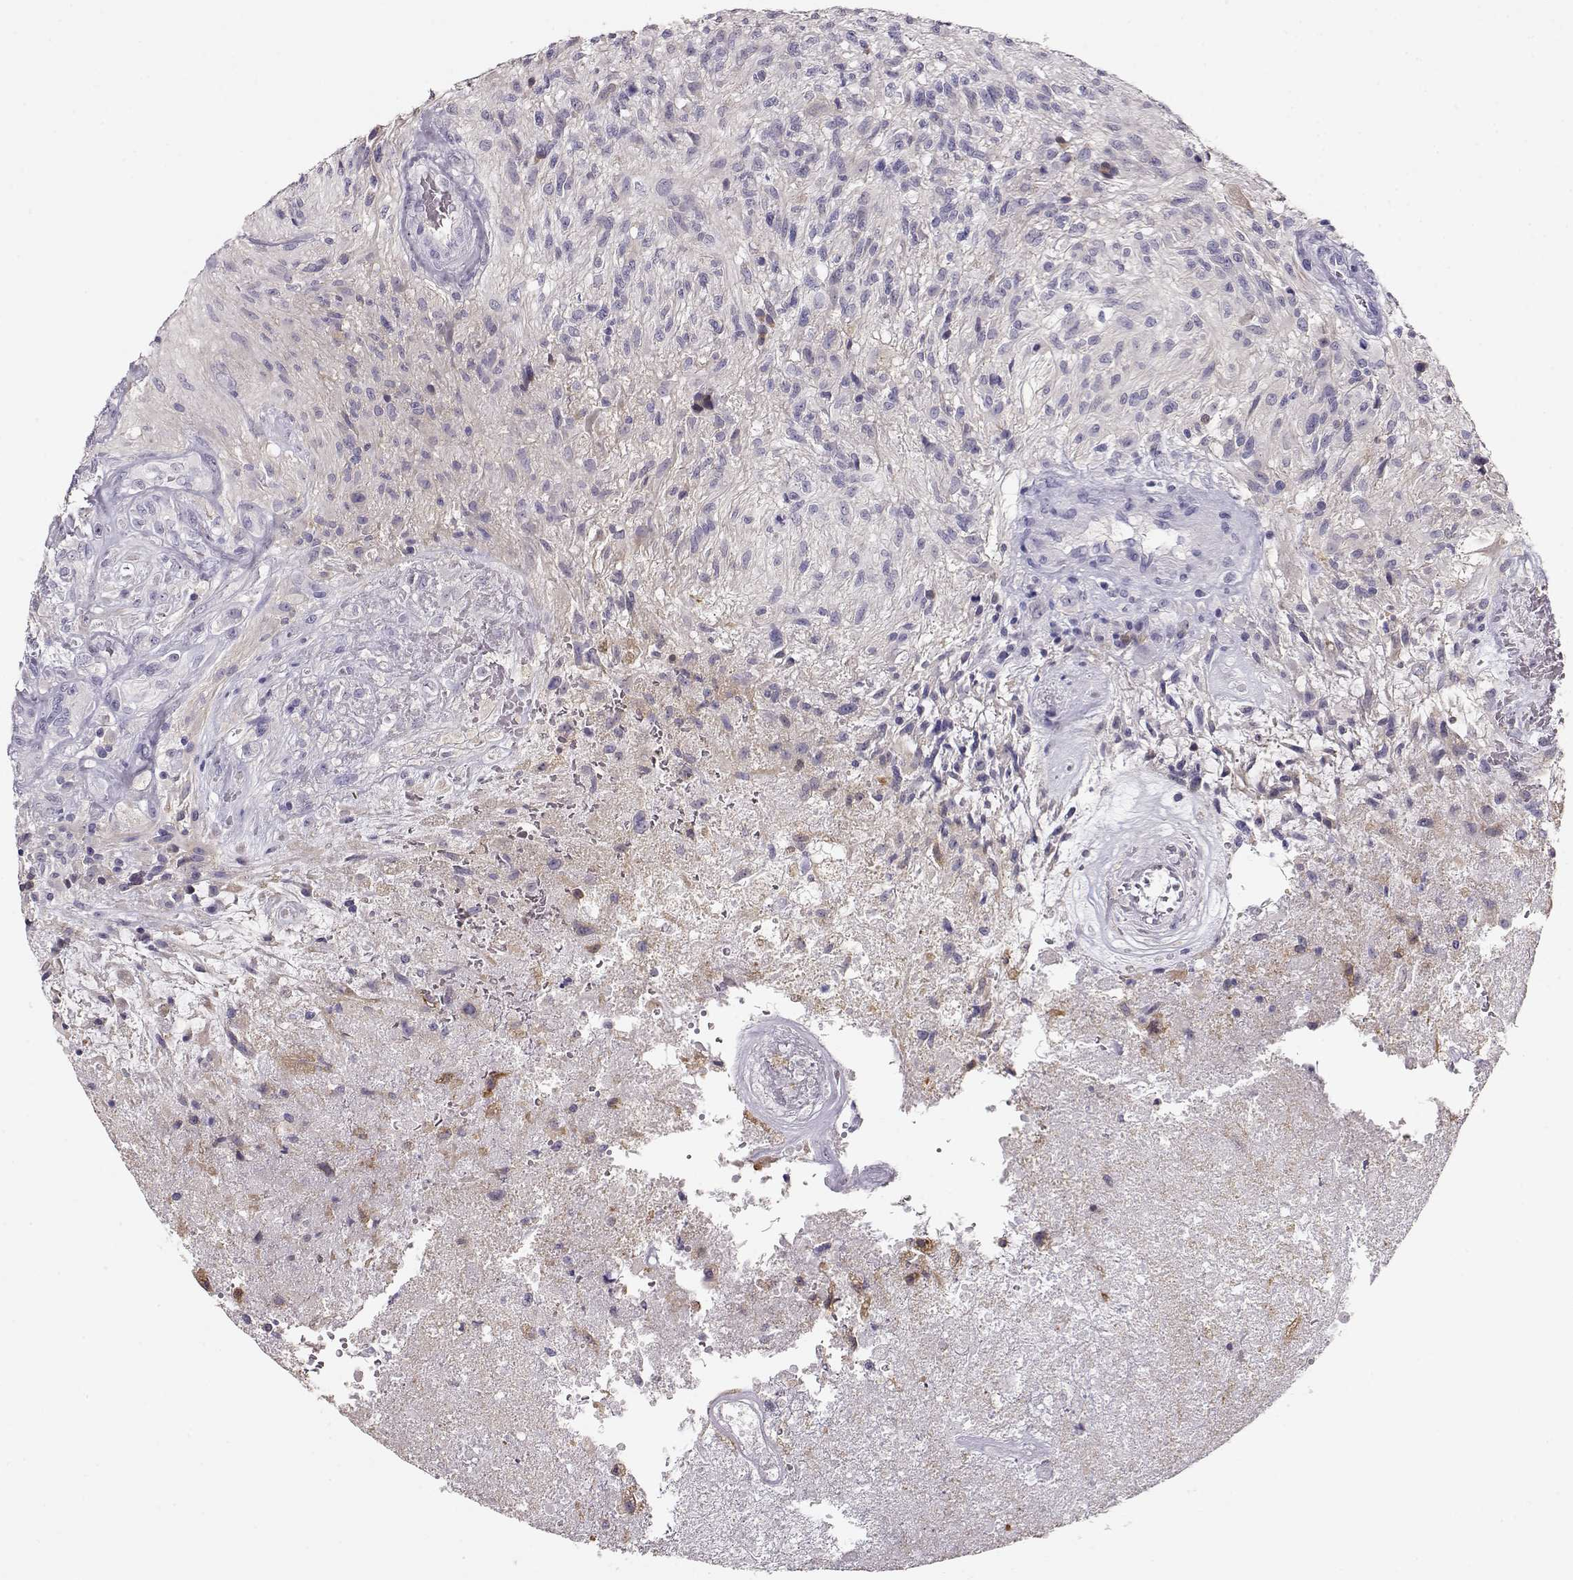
{"staining": {"intensity": "negative", "quantity": "none", "location": "none"}, "tissue": "glioma", "cell_type": "Tumor cells", "image_type": "cancer", "snomed": [{"axis": "morphology", "description": "Glioma, malignant, High grade"}, {"axis": "topography", "description": "Brain"}], "caption": "Histopathology image shows no significant protein staining in tumor cells of malignant glioma (high-grade). (DAB (3,3'-diaminobenzidine) immunohistochemistry visualized using brightfield microscopy, high magnification).", "gene": "NDRG4", "patient": {"sex": "male", "age": 56}}